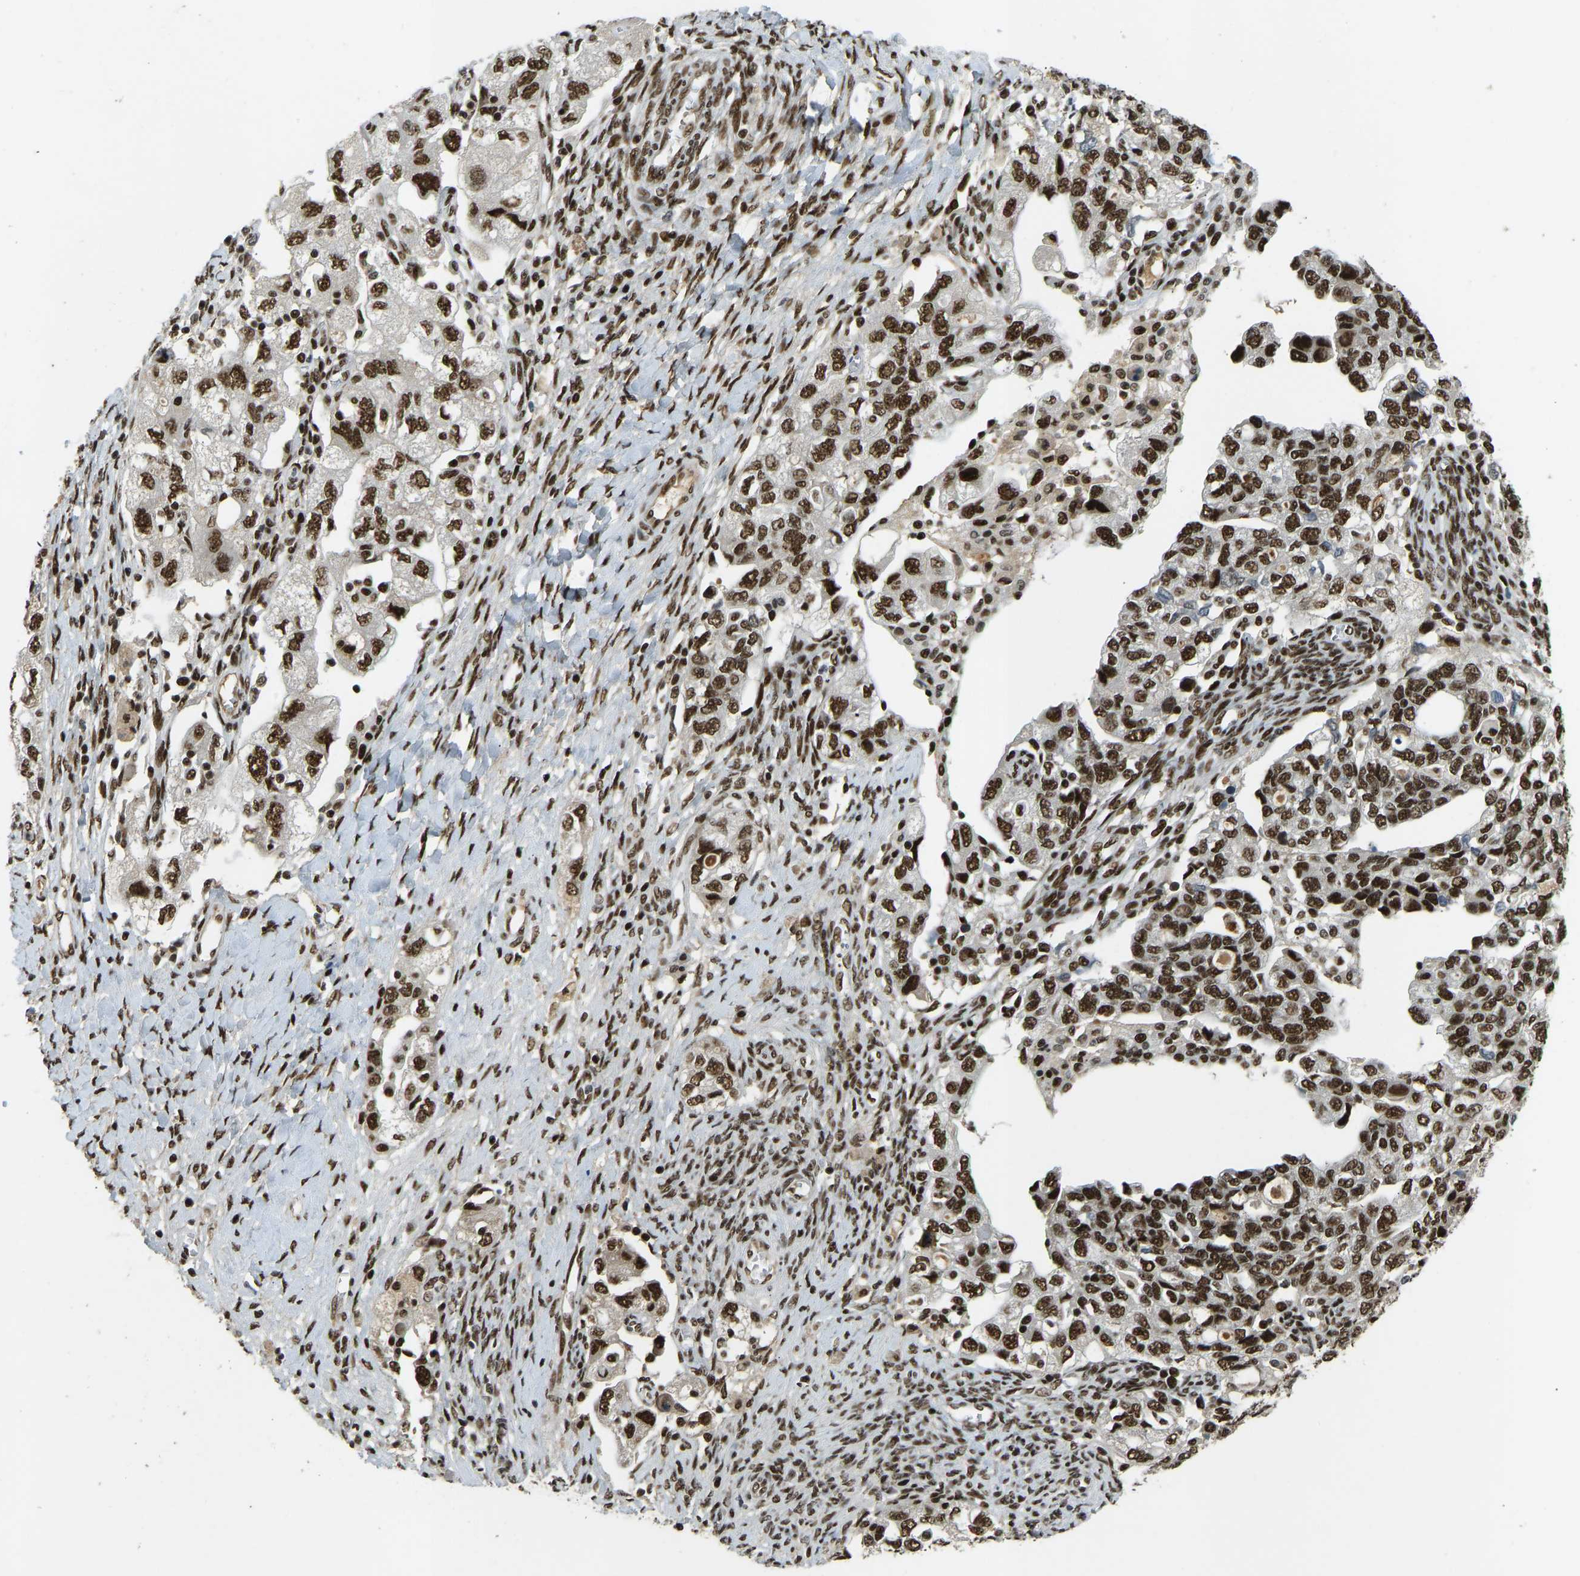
{"staining": {"intensity": "strong", "quantity": ">75%", "location": "nuclear"}, "tissue": "ovarian cancer", "cell_type": "Tumor cells", "image_type": "cancer", "snomed": [{"axis": "morphology", "description": "Carcinoma, NOS"}, {"axis": "morphology", "description": "Cystadenocarcinoma, serous, NOS"}, {"axis": "topography", "description": "Ovary"}], "caption": "Immunohistochemistry image of ovarian serous cystadenocarcinoma stained for a protein (brown), which shows high levels of strong nuclear staining in about >75% of tumor cells.", "gene": "FOXK1", "patient": {"sex": "female", "age": 69}}